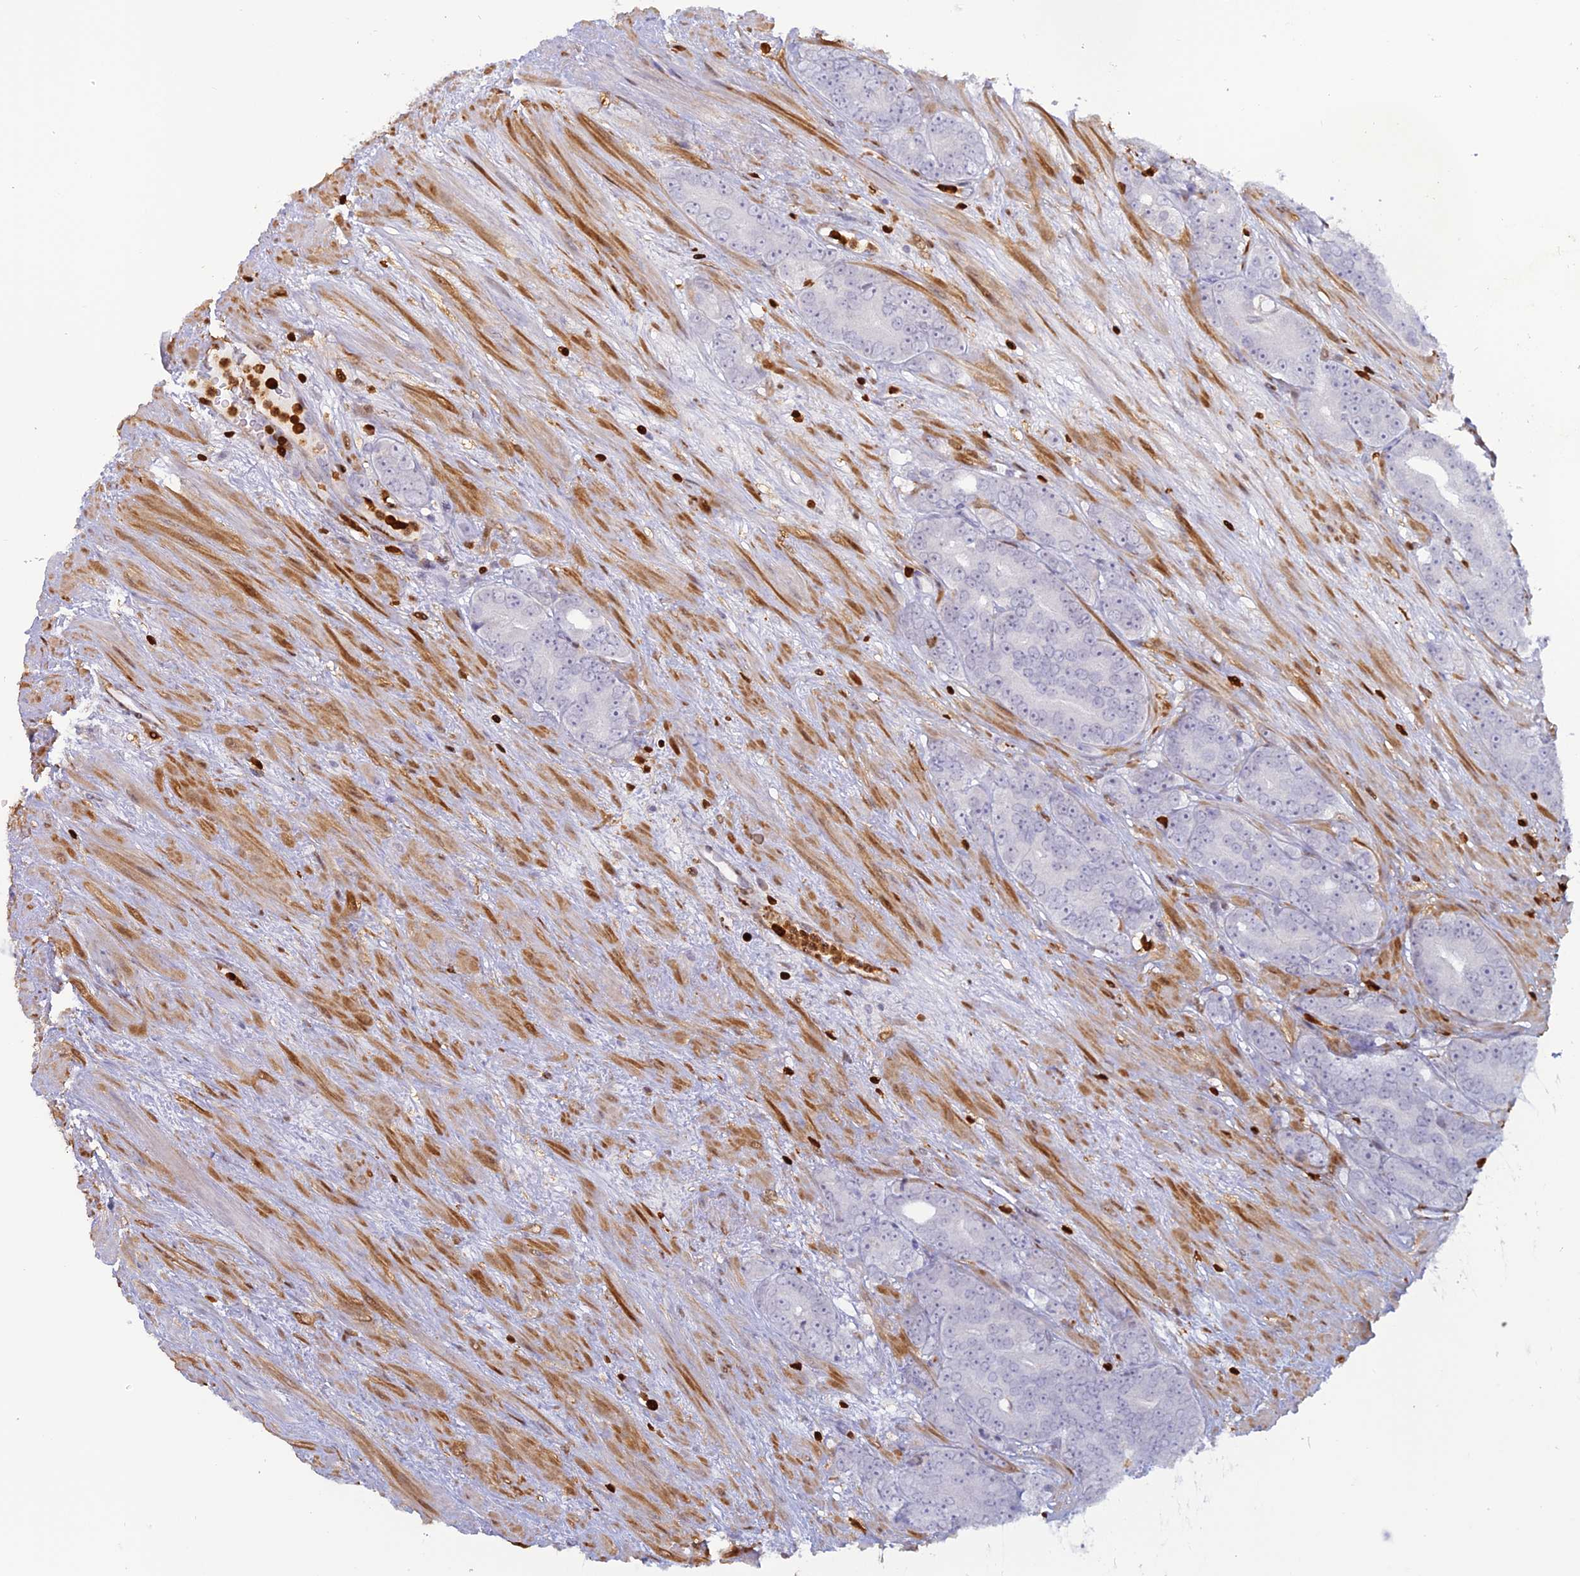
{"staining": {"intensity": "negative", "quantity": "none", "location": "none"}, "tissue": "prostate cancer", "cell_type": "Tumor cells", "image_type": "cancer", "snomed": [{"axis": "morphology", "description": "Adenocarcinoma, High grade"}, {"axis": "topography", "description": "Prostate"}], "caption": "Histopathology image shows no significant protein expression in tumor cells of prostate cancer (adenocarcinoma (high-grade)). (Immunohistochemistry, brightfield microscopy, high magnification).", "gene": "PGBD4", "patient": {"sex": "male", "age": 64}}